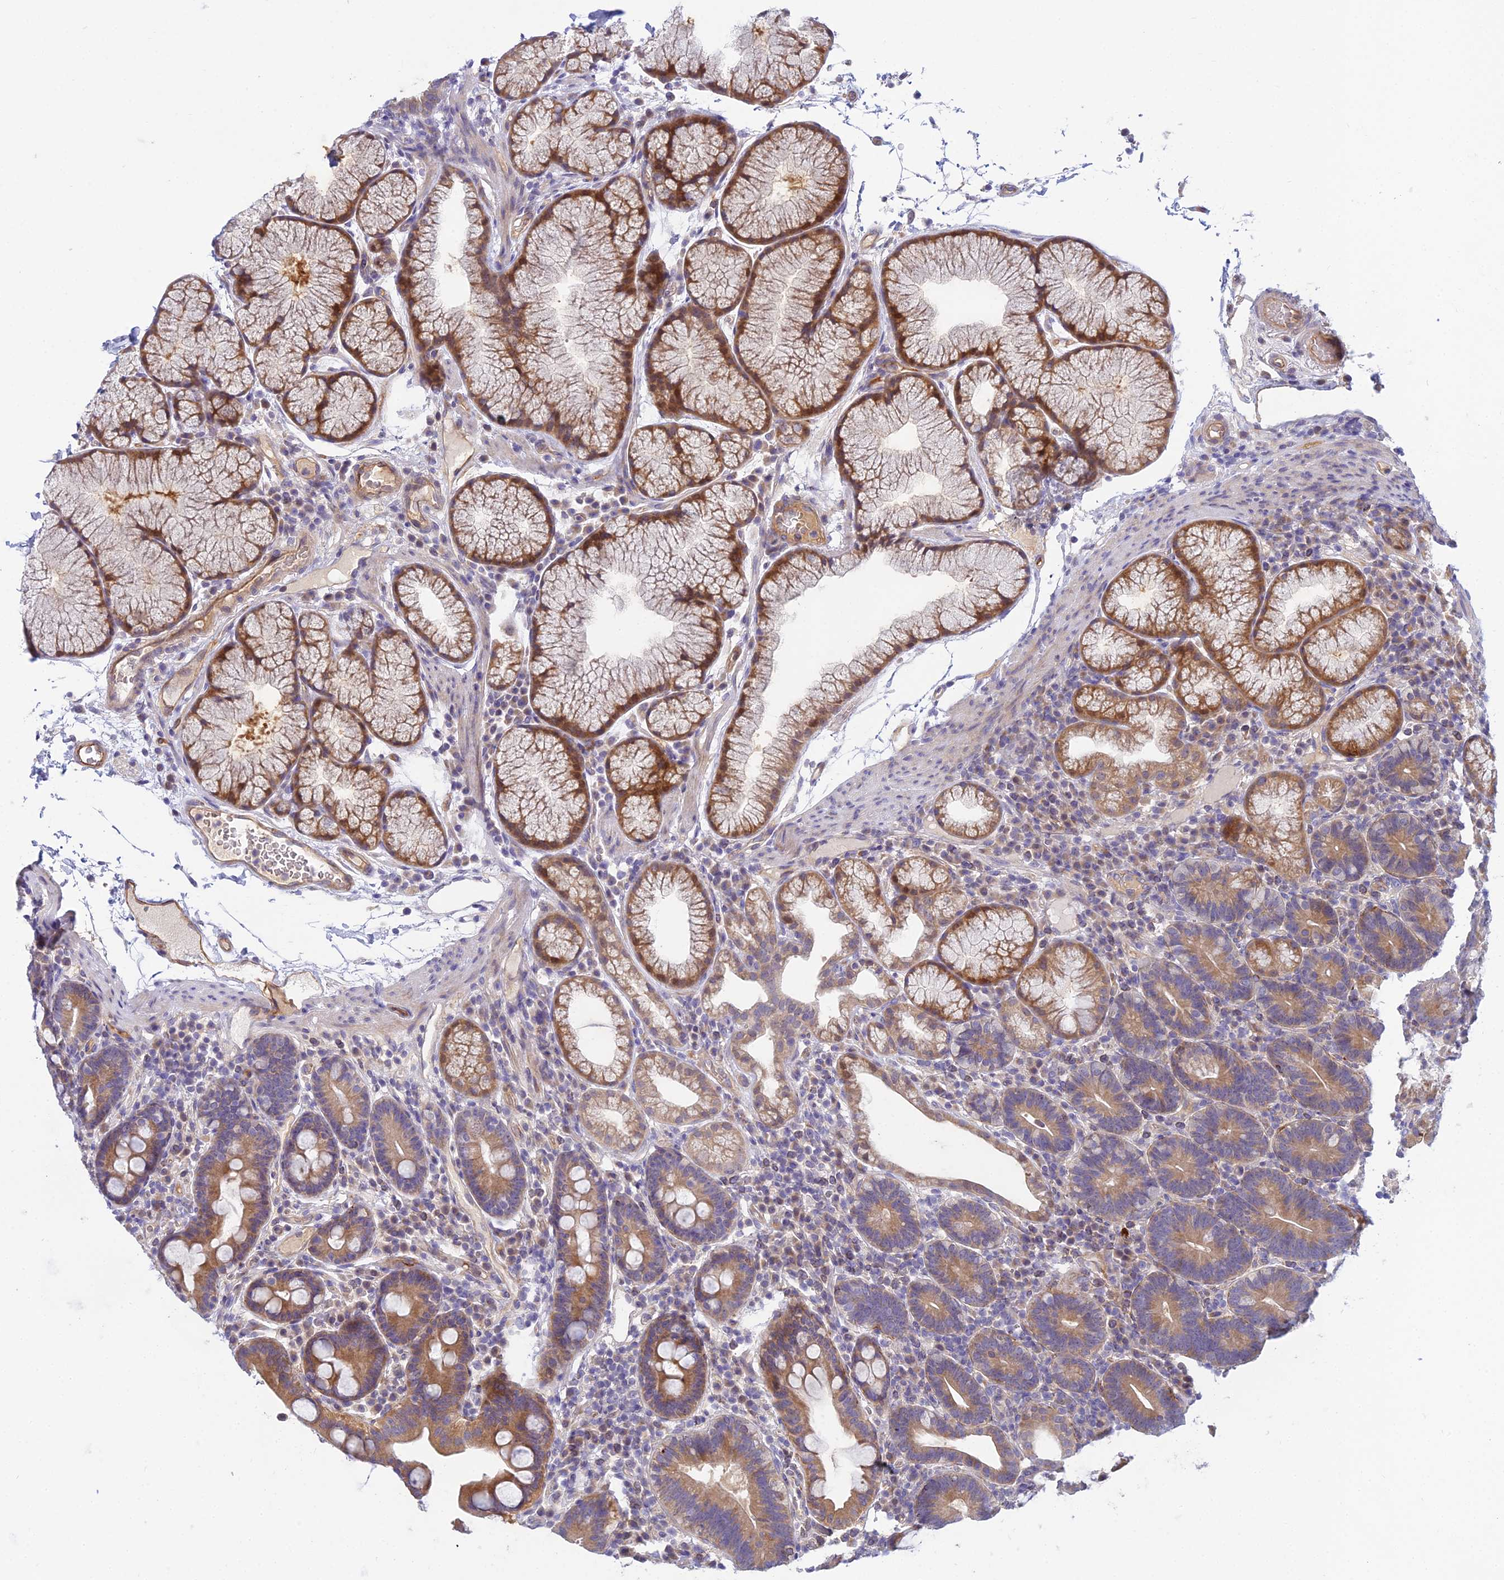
{"staining": {"intensity": "moderate", "quantity": ">75%", "location": "cytoplasmic/membranous"}, "tissue": "duodenum", "cell_type": "Glandular cells", "image_type": "normal", "snomed": [{"axis": "morphology", "description": "Normal tissue, NOS"}, {"axis": "topography", "description": "Duodenum"}], "caption": "IHC image of normal duodenum stained for a protein (brown), which demonstrates medium levels of moderate cytoplasmic/membranous staining in approximately >75% of glandular cells.", "gene": "DUS2", "patient": {"sex": "male", "age": 54}}